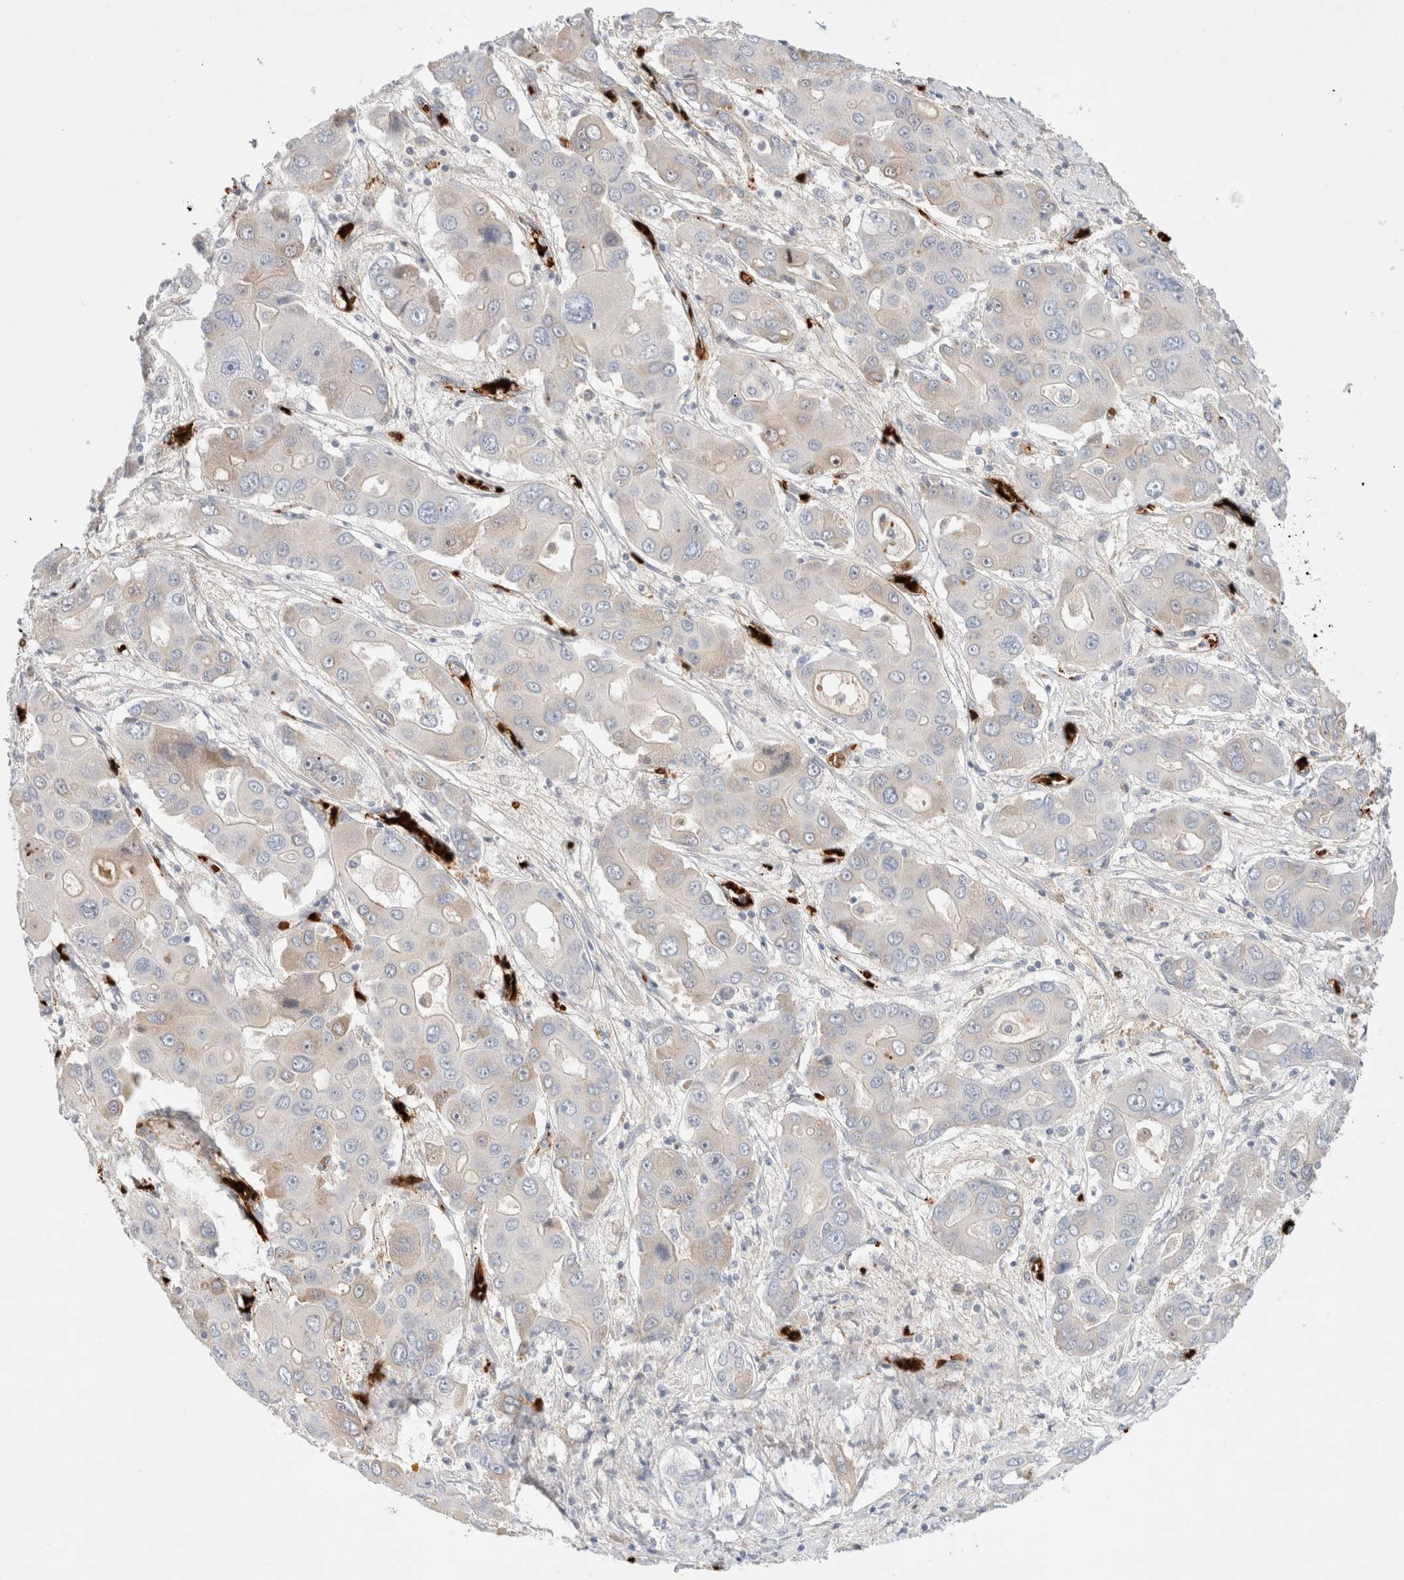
{"staining": {"intensity": "weak", "quantity": "<25%", "location": "cytoplasmic/membranous"}, "tissue": "liver cancer", "cell_type": "Tumor cells", "image_type": "cancer", "snomed": [{"axis": "morphology", "description": "Cholangiocarcinoma"}, {"axis": "topography", "description": "Liver"}], "caption": "The immunohistochemistry photomicrograph has no significant staining in tumor cells of cholangiocarcinoma (liver) tissue. (DAB immunohistochemistry, high magnification).", "gene": "MST1", "patient": {"sex": "male", "age": 67}}